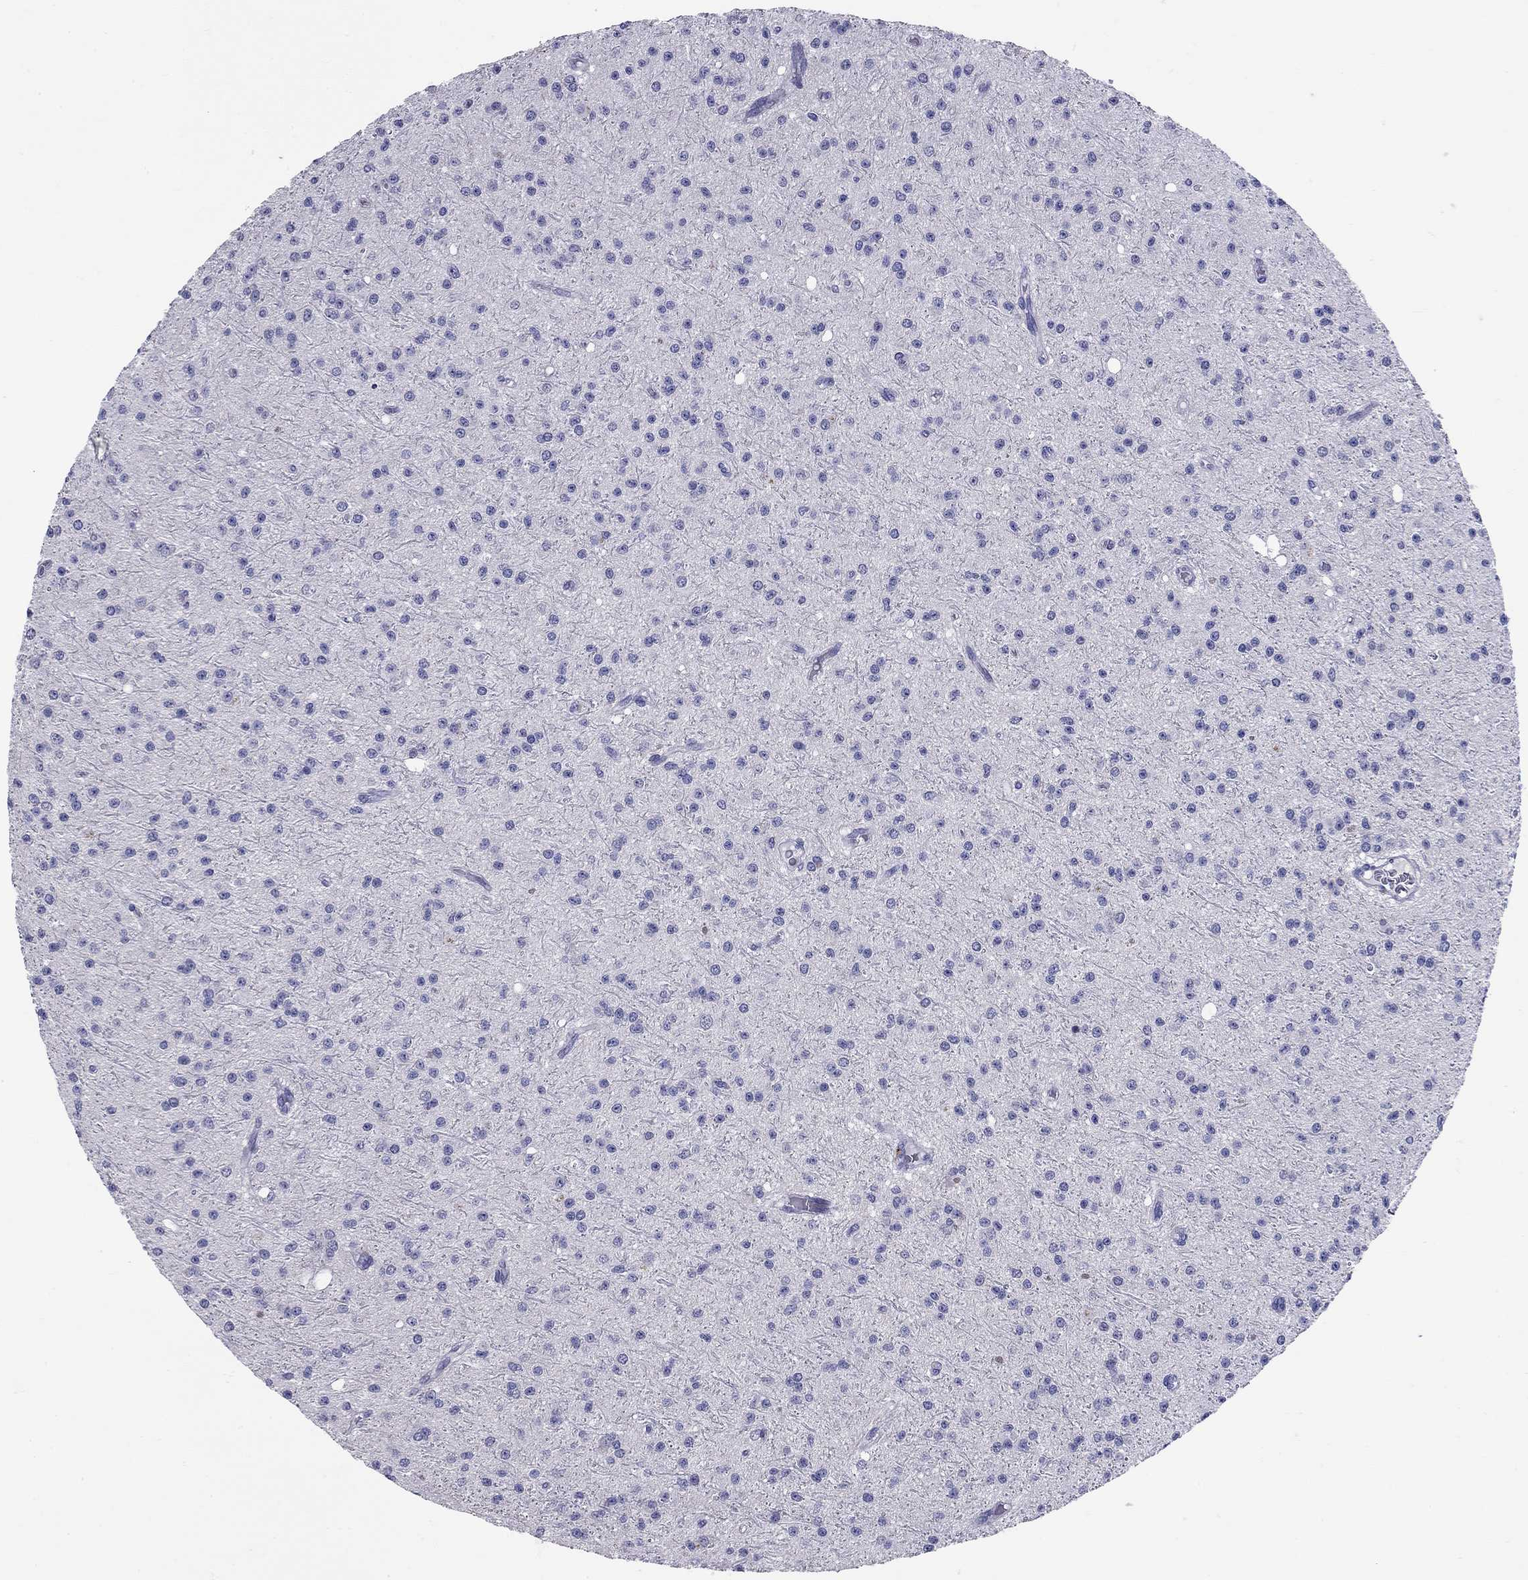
{"staining": {"intensity": "negative", "quantity": "none", "location": "none"}, "tissue": "glioma", "cell_type": "Tumor cells", "image_type": "cancer", "snomed": [{"axis": "morphology", "description": "Glioma, malignant, Low grade"}, {"axis": "topography", "description": "Brain"}], "caption": "Immunohistochemistry (IHC) image of neoplastic tissue: malignant glioma (low-grade) stained with DAB (3,3'-diaminobenzidine) demonstrates no significant protein positivity in tumor cells.", "gene": "C8orf88", "patient": {"sex": "male", "age": 27}}